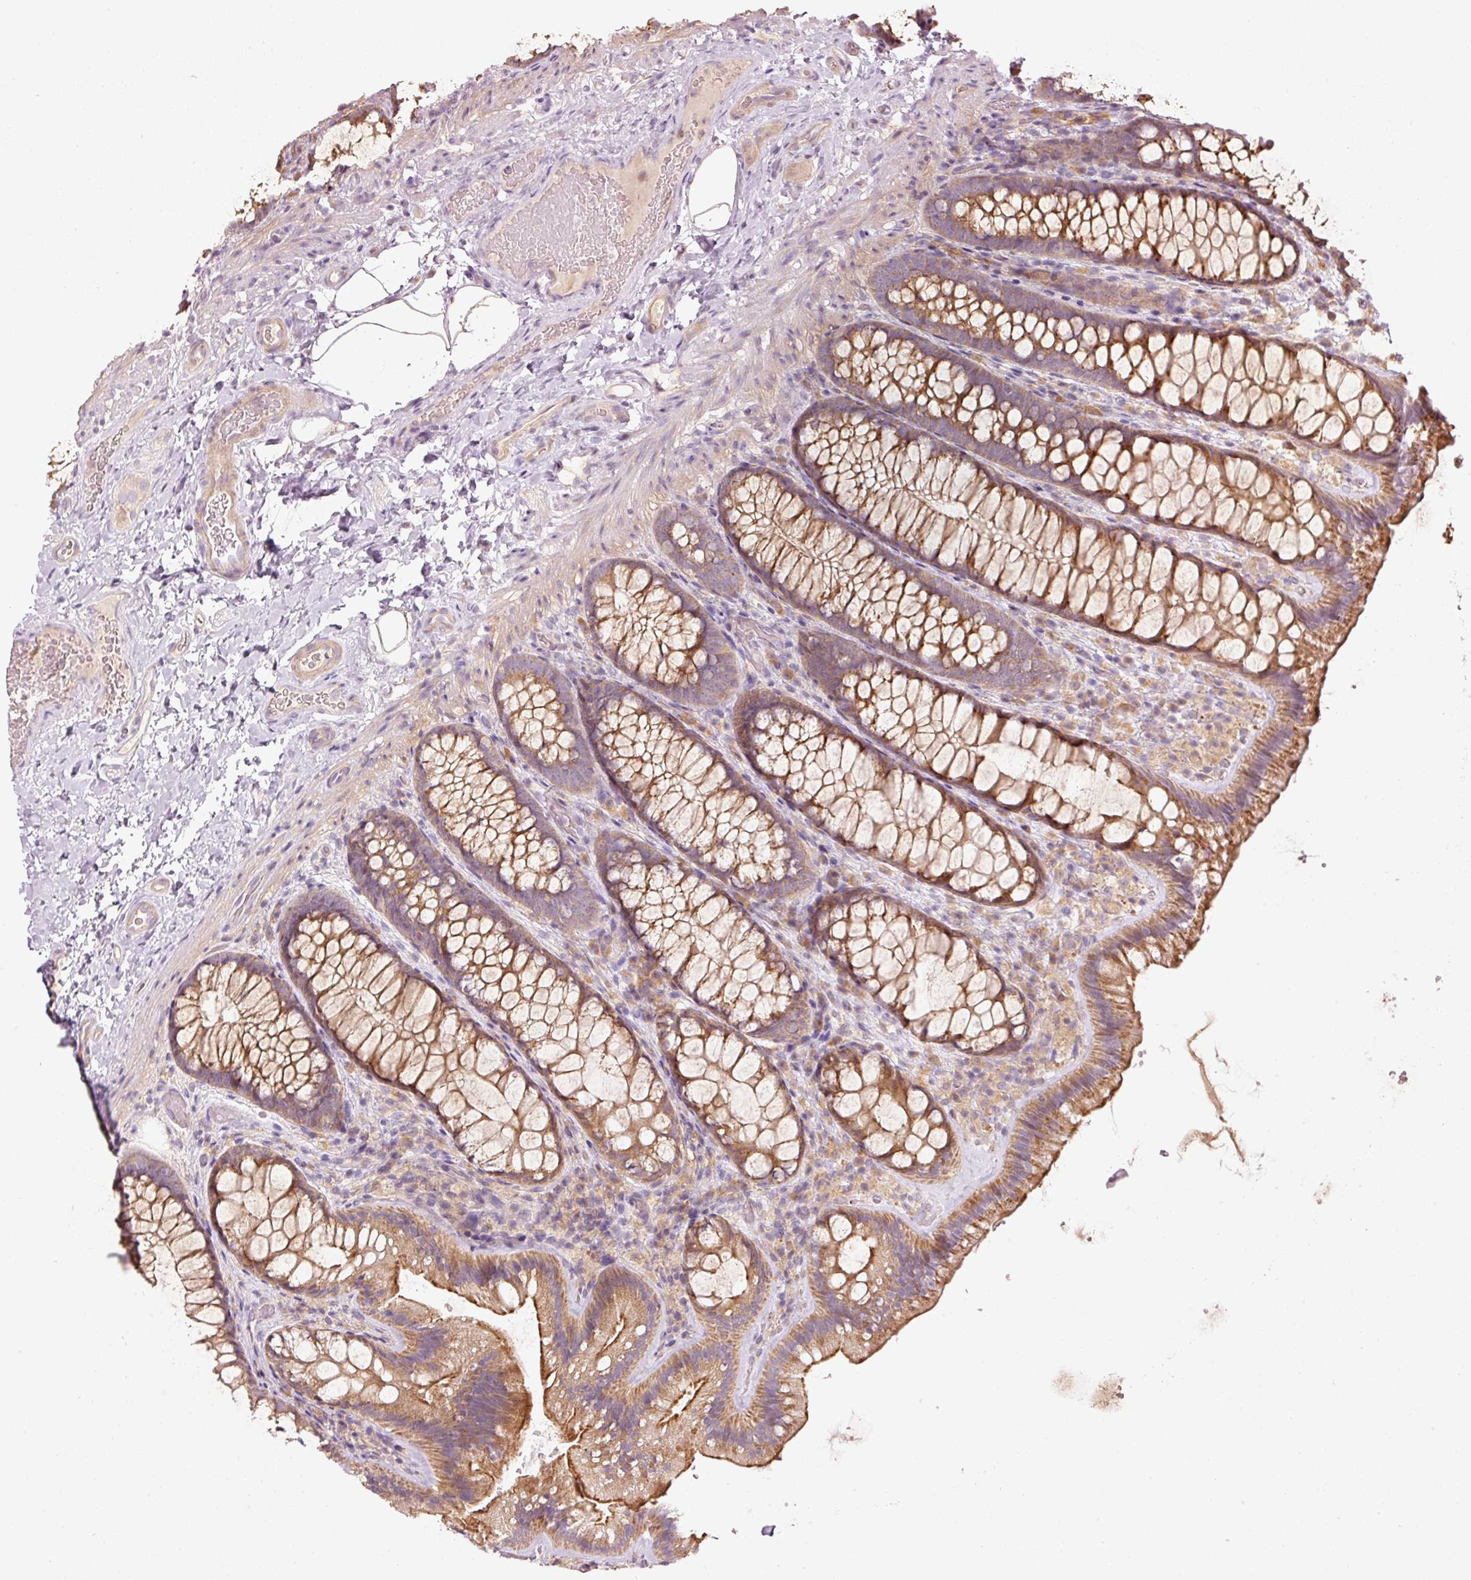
{"staining": {"intensity": "weak", "quantity": "25%-75%", "location": "cytoplasmic/membranous"}, "tissue": "colon", "cell_type": "Endothelial cells", "image_type": "normal", "snomed": [{"axis": "morphology", "description": "Normal tissue, NOS"}, {"axis": "topography", "description": "Colon"}], "caption": "Weak cytoplasmic/membranous expression is present in about 25%-75% of endothelial cells in unremarkable colon. Ihc stains the protein in brown and the nuclei are stained blue.", "gene": "MAP10", "patient": {"sex": "male", "age": 46}}